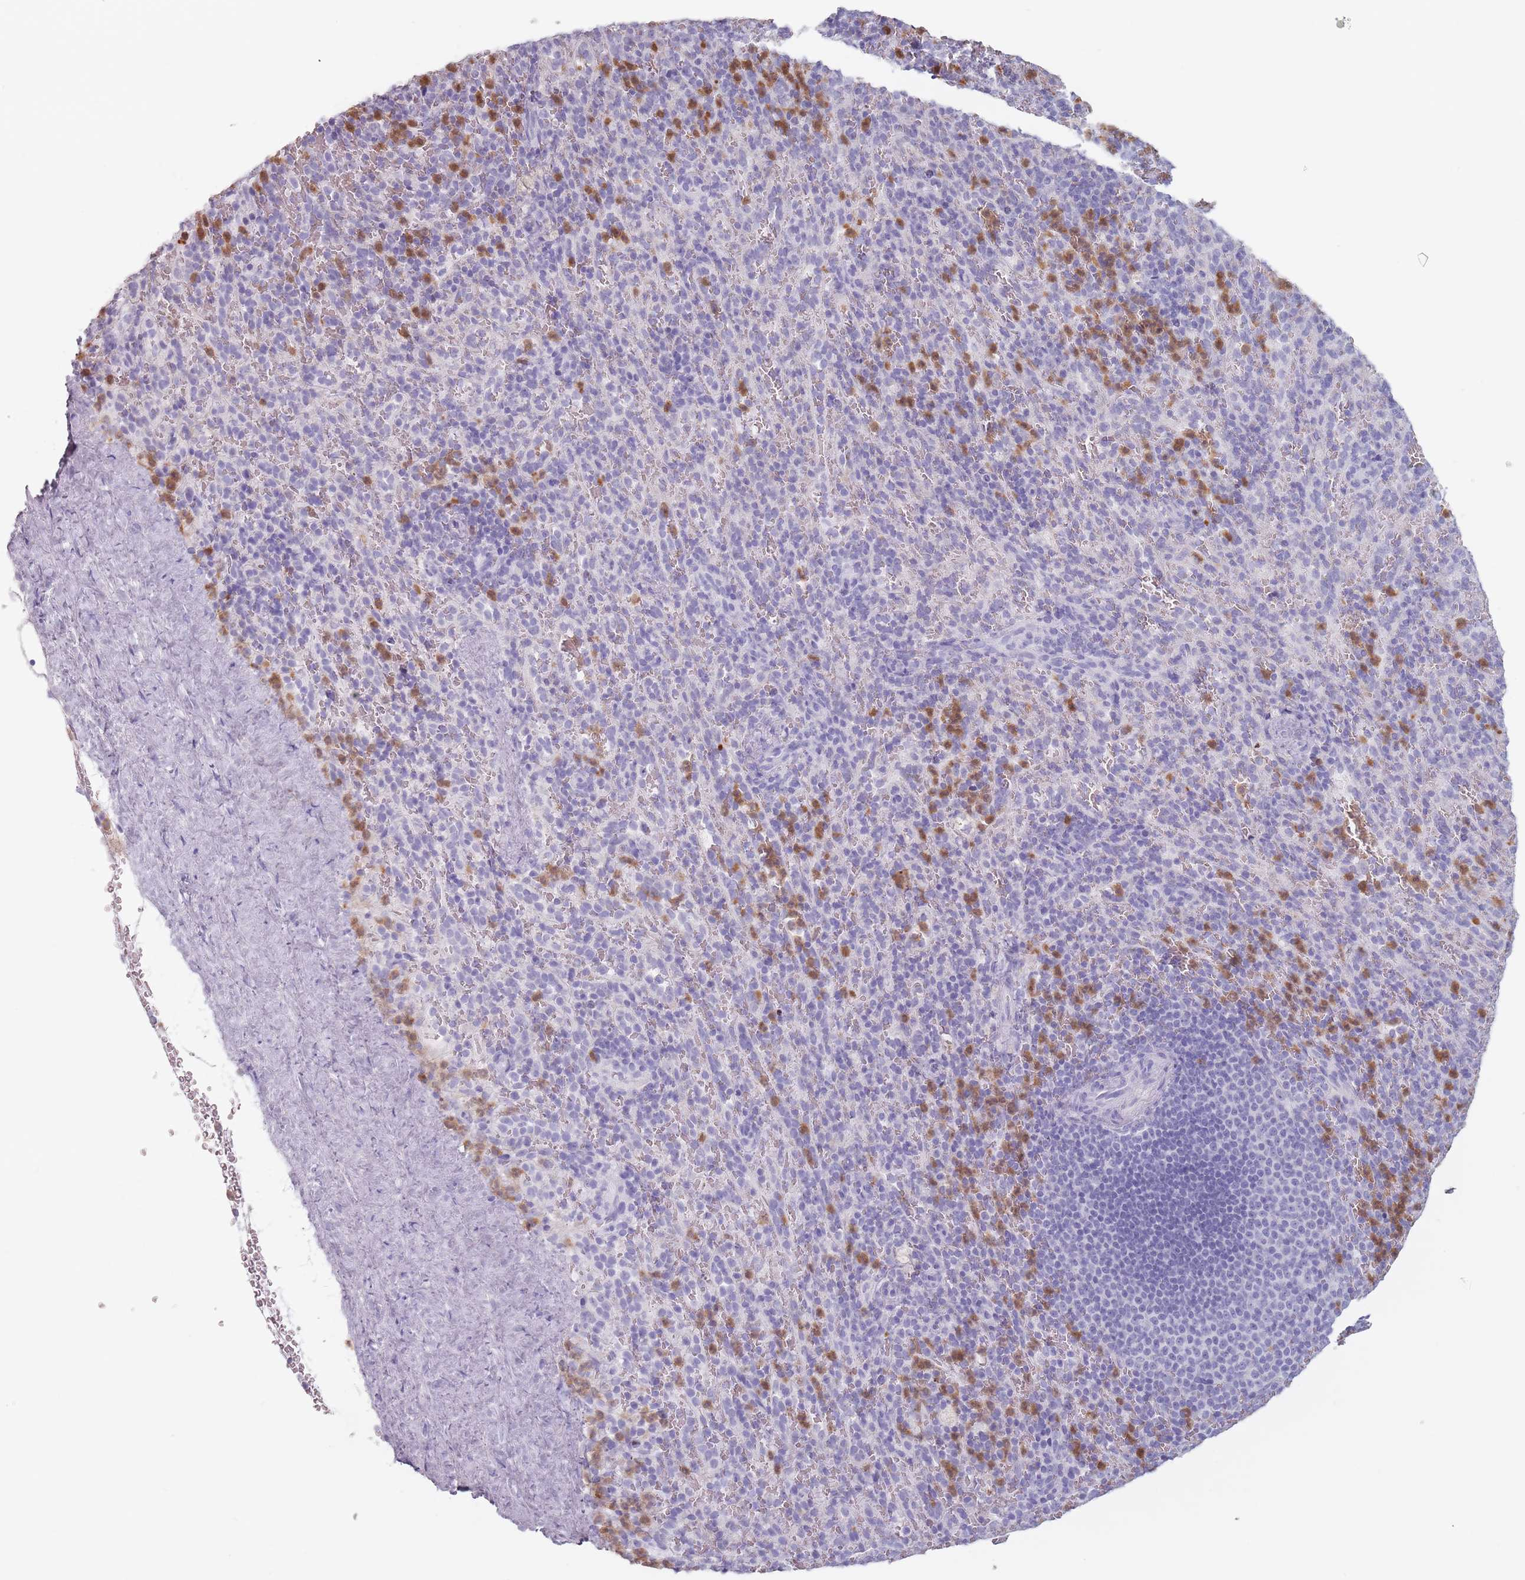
{"staining": {"intensity": "moderate", "quantity": "<25%", "location": "cytoplasmic/membranous"}, "tissue": "spleen", "cell_type": "Cells in red pulp", "image_type": "normal", "snomed": [{"axis": "morphology", "description": "Normal tissue, NOS"}, {"axis": "topography", "description": "Spleen"}], "caption": "Immunohistochemical staining of normal spleen shows moderate cytoplasmic/membranous protein staining in about <25% of cells in red pulp.", "gene": "ZNF584", "patient": {"sex": "female", "age": 21}}